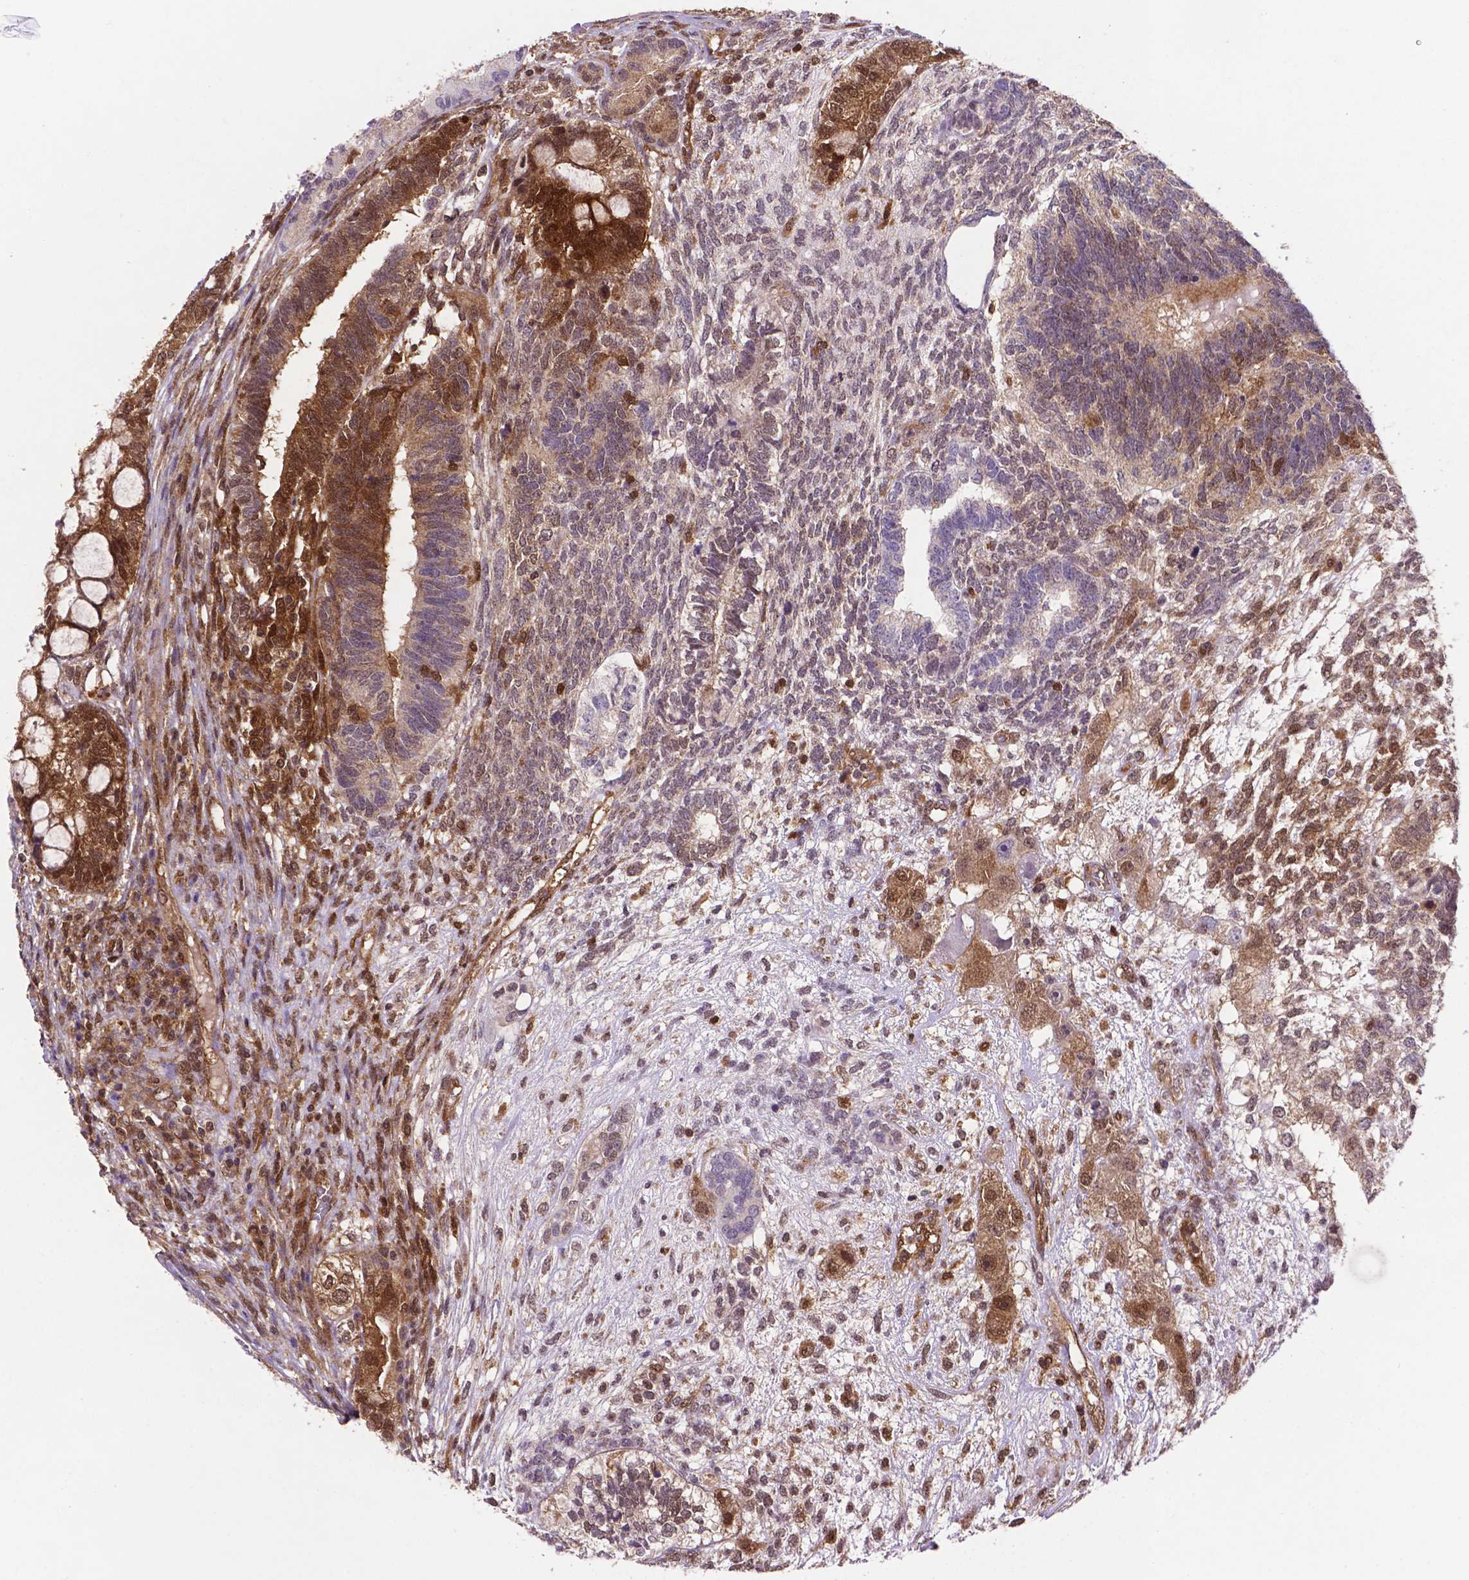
{"staining": {"intensity": "moderate", "quantity": "25%-75%", "location": "cytoplasmic/membranous,nuclear"}, "tissue": "testis cancer", "cell_type": "Tumor cells", "image_type": "cancer", "snomed": [{"axis": "morphology", "description": "Seminoma, NOS"}, {"axis": "morphology", "description": "Carcinoma, Embryonal, NOS"}, {"axis": "topography", "description": "Testis"}], "caption": "Approximately 25%-75% of tumor cells in human embryonal carcinoma (testis) demonstrate moderate cytoplasmic/membranous and nuclear protein staining as visualized by brown immunohistochemical staining.", "gene": "UBE2L6", "patient": {"sex": "male", "age": 41}}